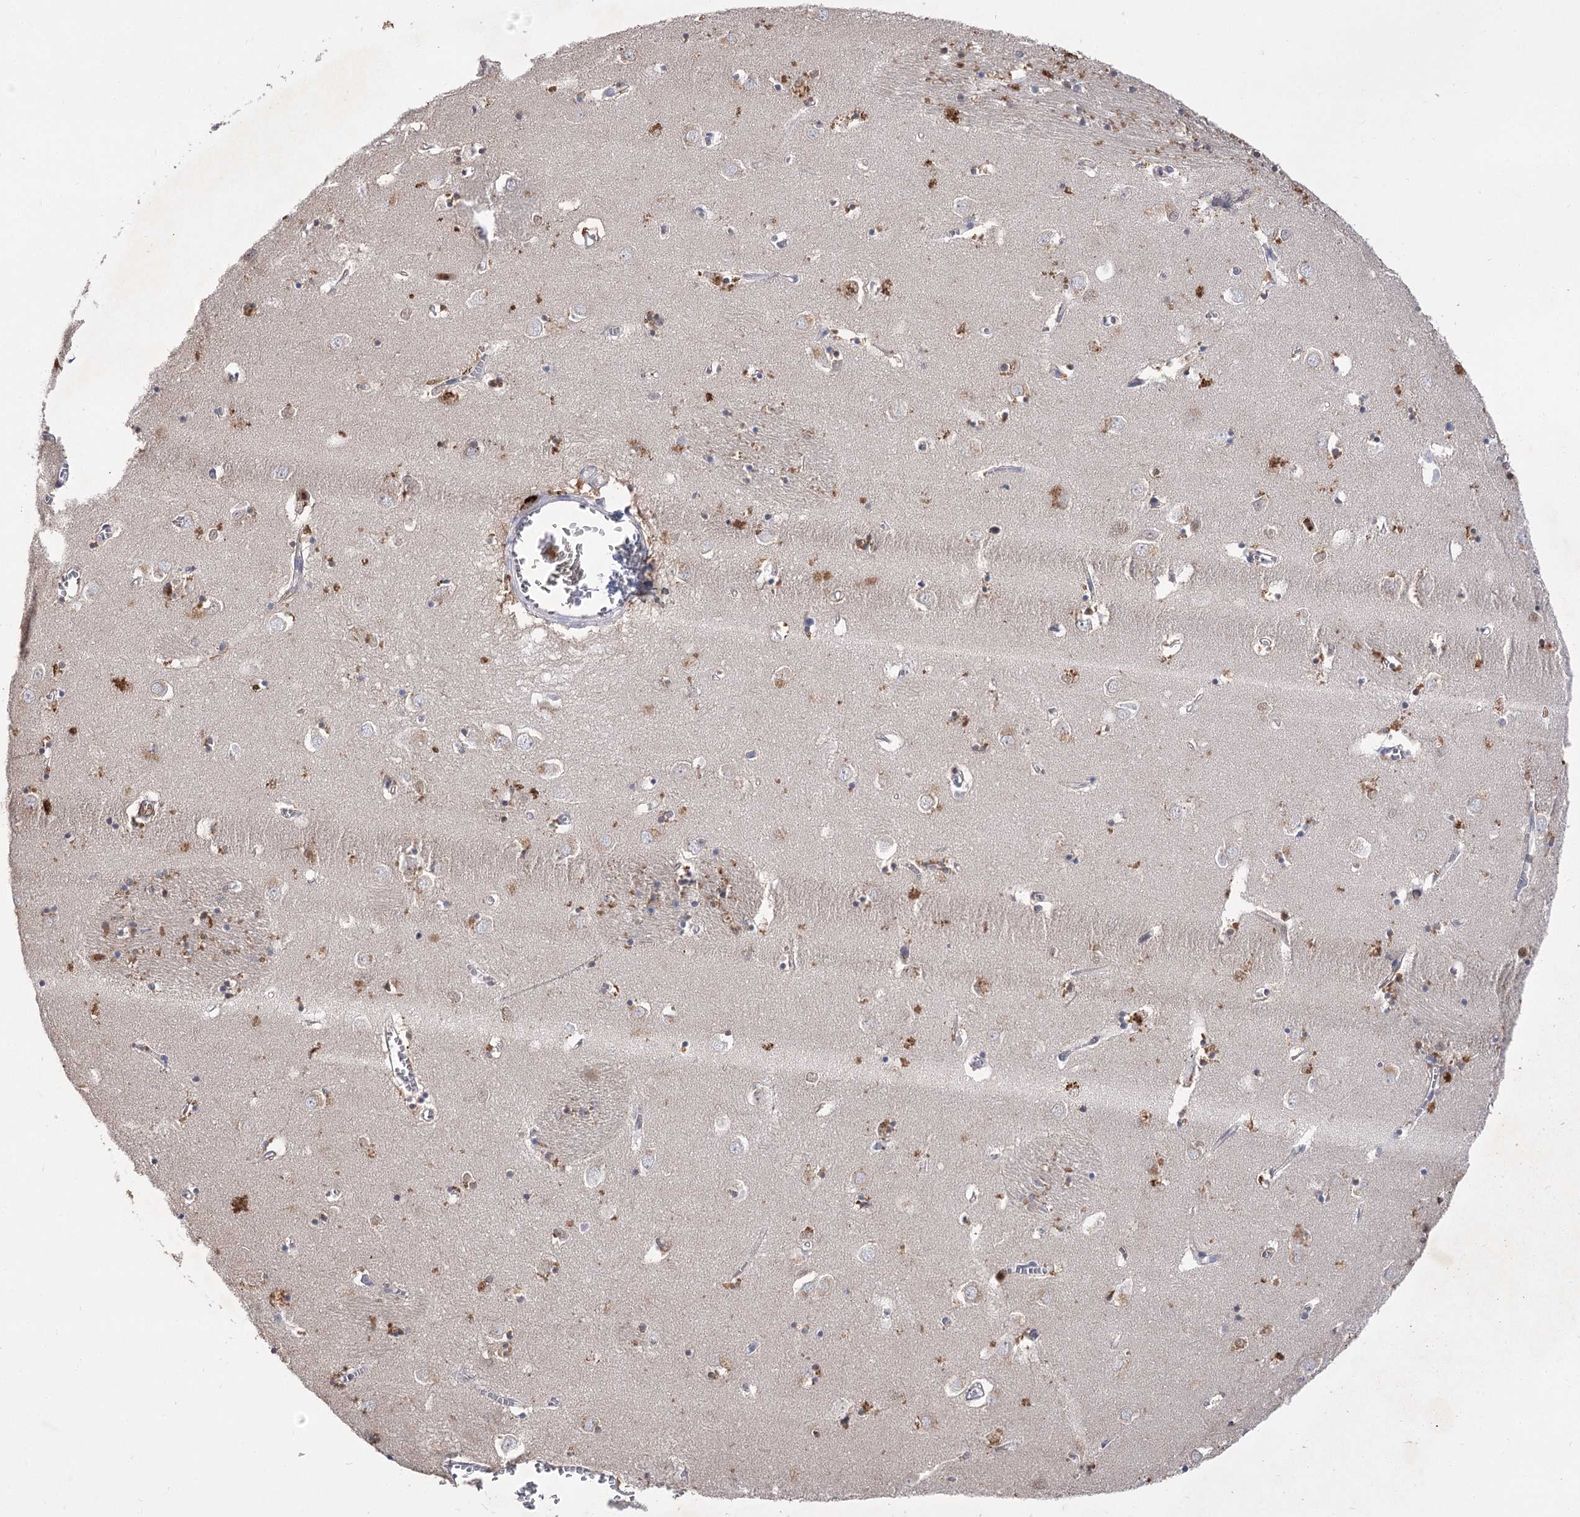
{"staining": {"intensity": "moderate", "quantity": "25%-75%", "location": "cytoplasmic/membranous,nuclear"}, "tissue": "caudate", "cell_type": "Glial cells", "image_type": "normal", "snomed": [{"axis": "morphology", "description": "Normal tissue, NOS"}, {"axis": "topography", "description": "Lateral ventricle wall"}], "caption": "Human caudate stained for a protein (brown) demonstrates moderate cytoplasmic/membranous,nuclear positive staining in about 25%-75% of glial cells.", "gene": "SIAE", "patient": {"sex": "male", "age": 70}}